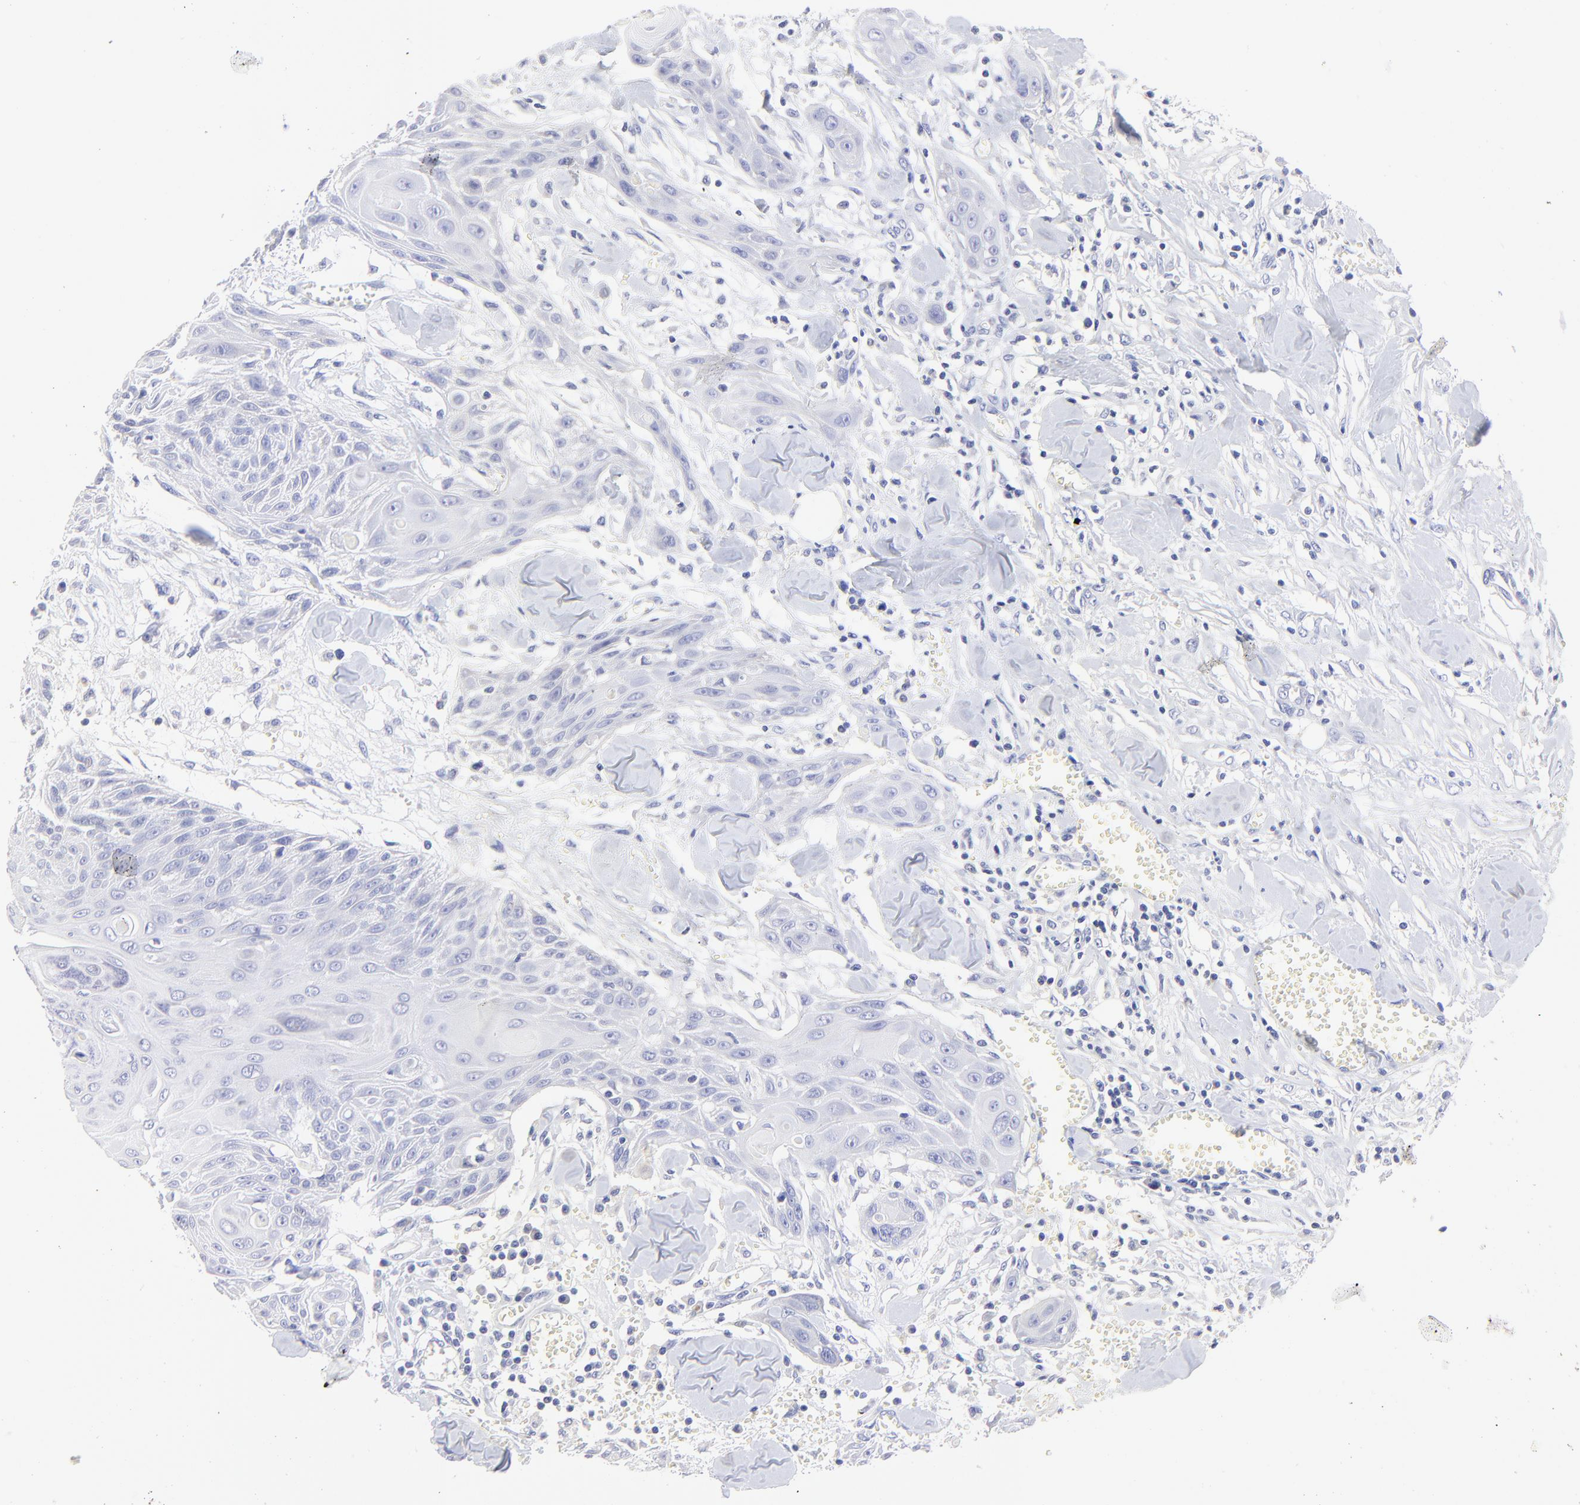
{"staining": {"intensity": "negative", "quantity": "none", "location": "none"}, "tissue": "head and neck cancer", "cell_type": "Tumor cells", "image_type": "cancer", "snomed": [{"axis": "morphology", "description": "Squamous cell carcinoma, NOS"}, {"axis": "morphology", "description": "Squamous cell carcinoma, metastatic, NOS"}, {"axis": "topography", "description": "Lymph node"}, {"axis": "topography", "description": "Salivary gland"}, {"axis": "topography", "description": "Head-Neck"}], "caption": "An immunohistochemistry photomicrograph of head and neck metastatic squamous cell carcinoma is shown. There is no staining in tumor cells of head and neck metastatic squamous cell carcinoma.", "gene": "EBP", "patient": {"sex": "female", "age": 74}}